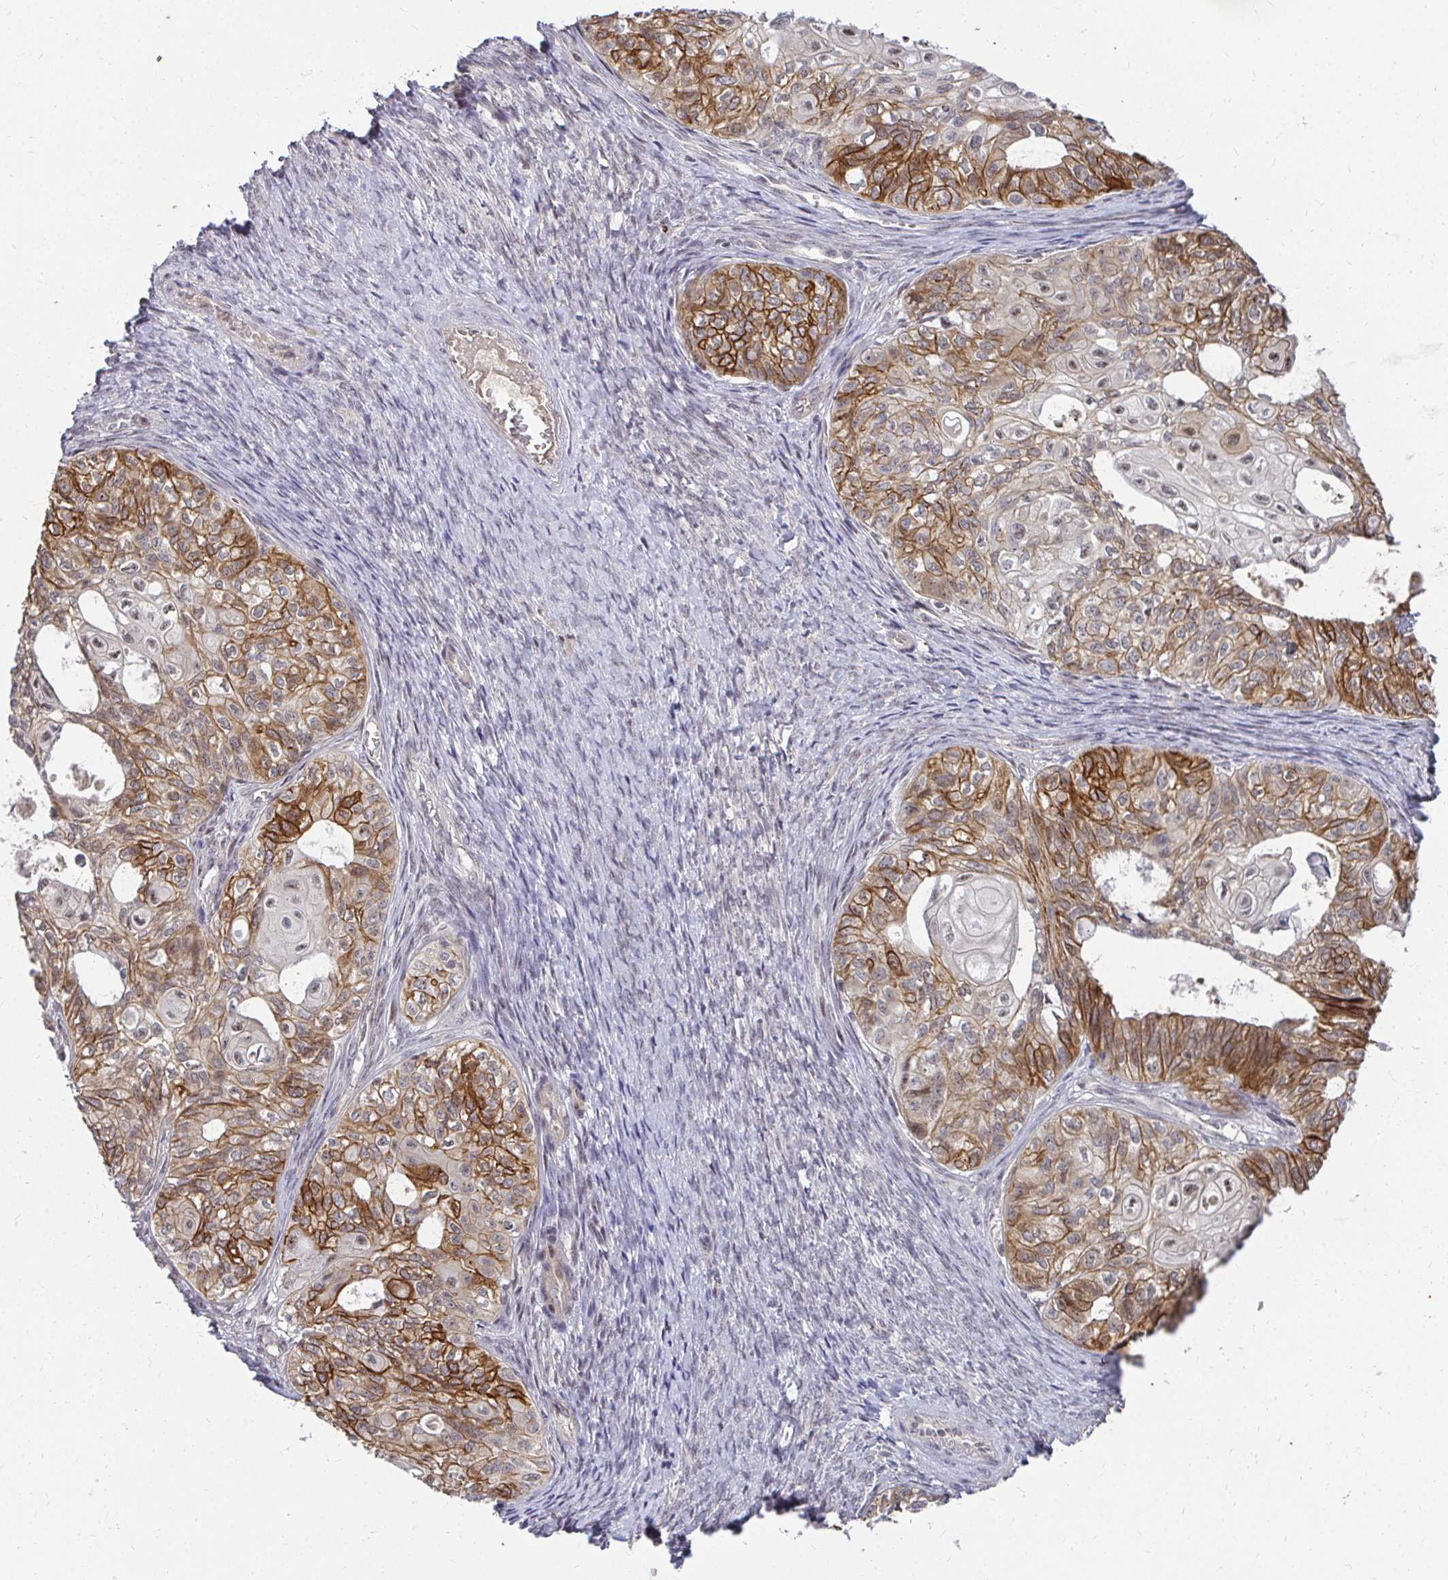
{"staining": {"intensity": "moderate", "quantity": ">75%", "location": "cytoplasmic/membranous"}, "tissue": "ovarian cancer", "cell_type": "Tumor cells", "image_type": "cancer", "snomed": [{"axis": "morphology", "description": "Carcinoma, endometroid"}, {"axis": "topography", "description": "Ovary"}], "caption": "Human ovarian cancer (endometroid carcinoma) stained for a protein (brown) exhibits moderate cytoplasmic/membranous positive positivity in approximately >75% of tumor cells.", "gene": "ANK3", "patient": {"sex": "female", "age": 64}}